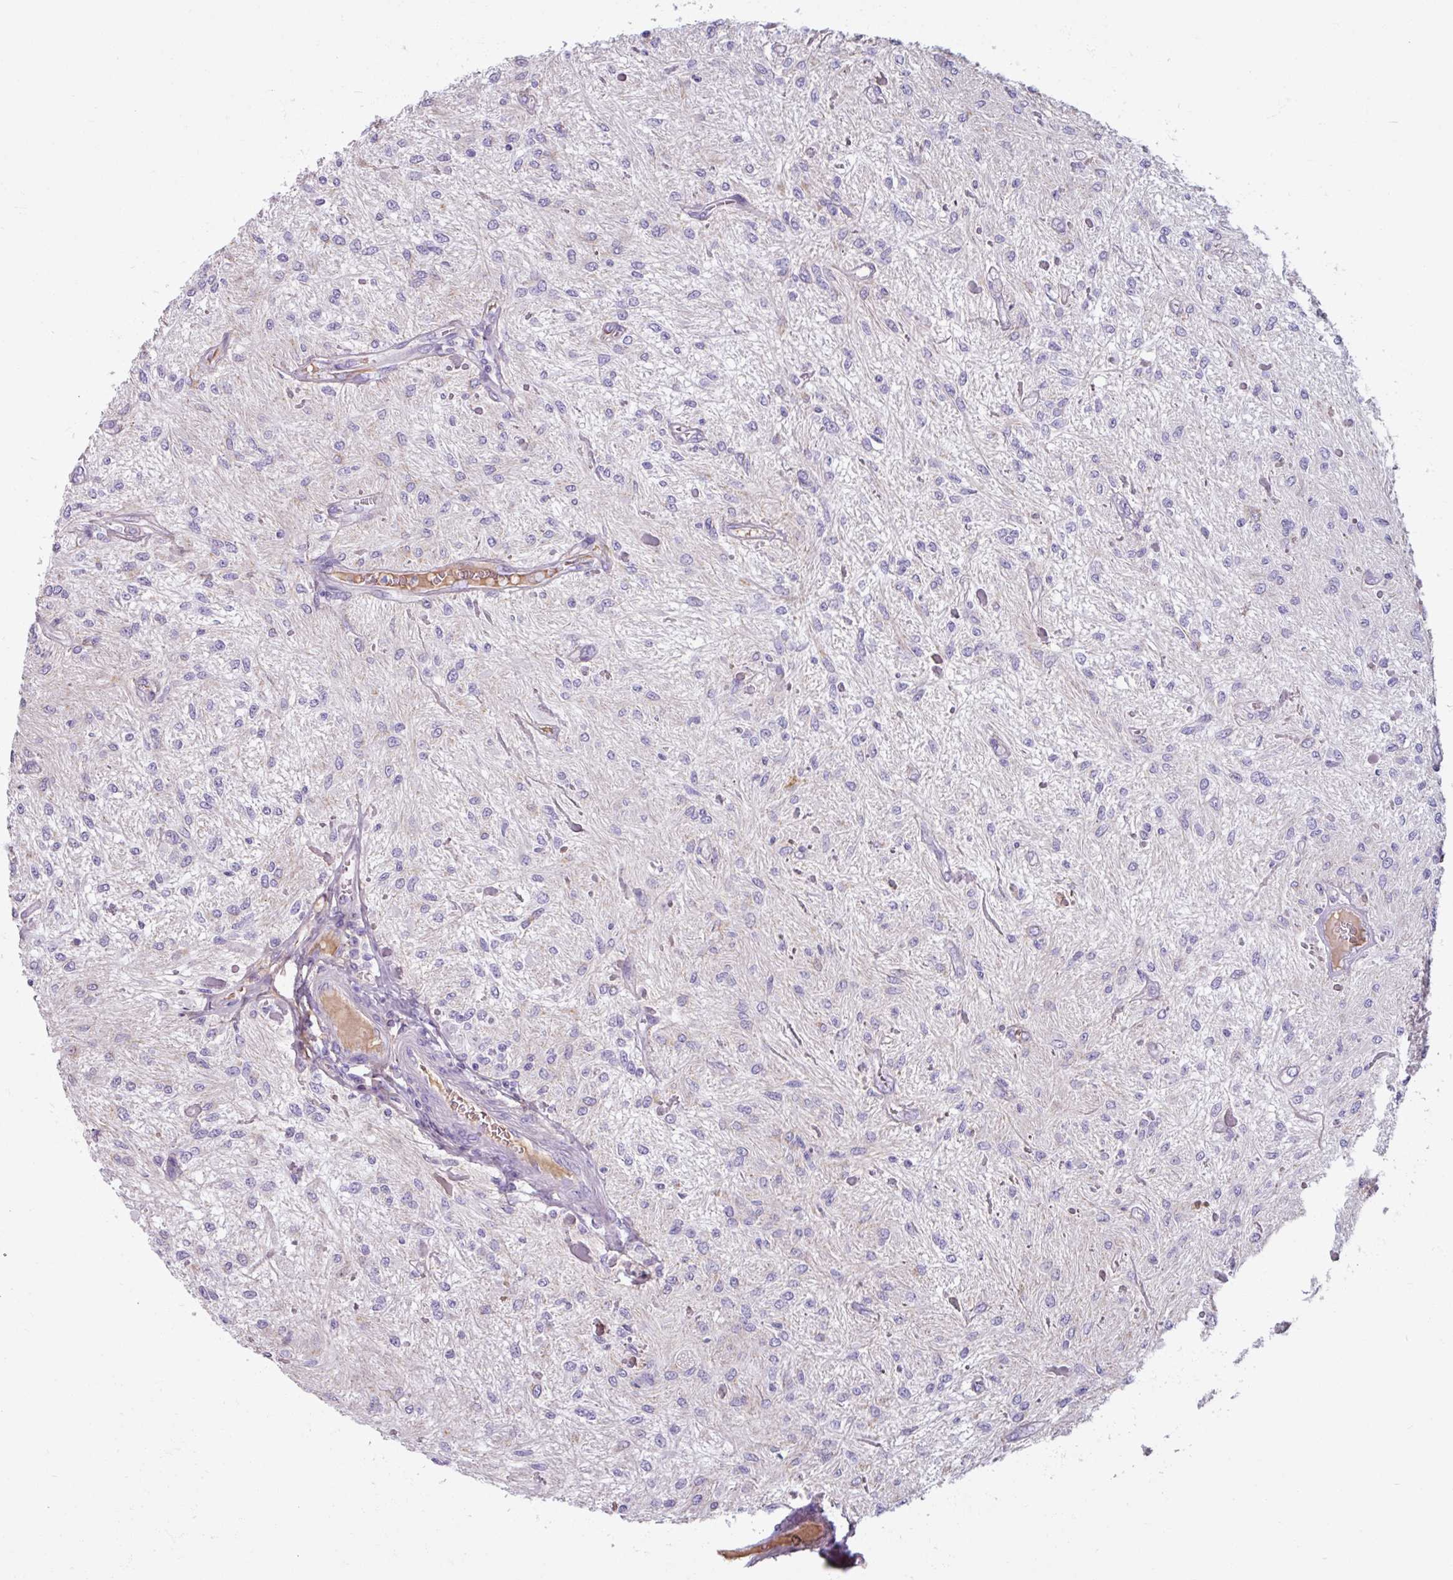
{"staining": {"intensity": "negative", "quantity": "none", "location": "none"}, "tissue": "glioma", "cell_type": "Tumor cells", "image_type": "cancer", "snomed": [{"axis": "morphology", "description": "Glioma, malignant, Low grade"}, {"axis": "topography", "description": "Cerebellum"}], "caption": "Glioma was stained to show a protein in brown. There is no significant positivity in tumor cells. (Immunohistochemistry, brightfield microscopy, high magnification).", "gene": "SPESP1", "patient": {"sex": "female", "age": 14}}